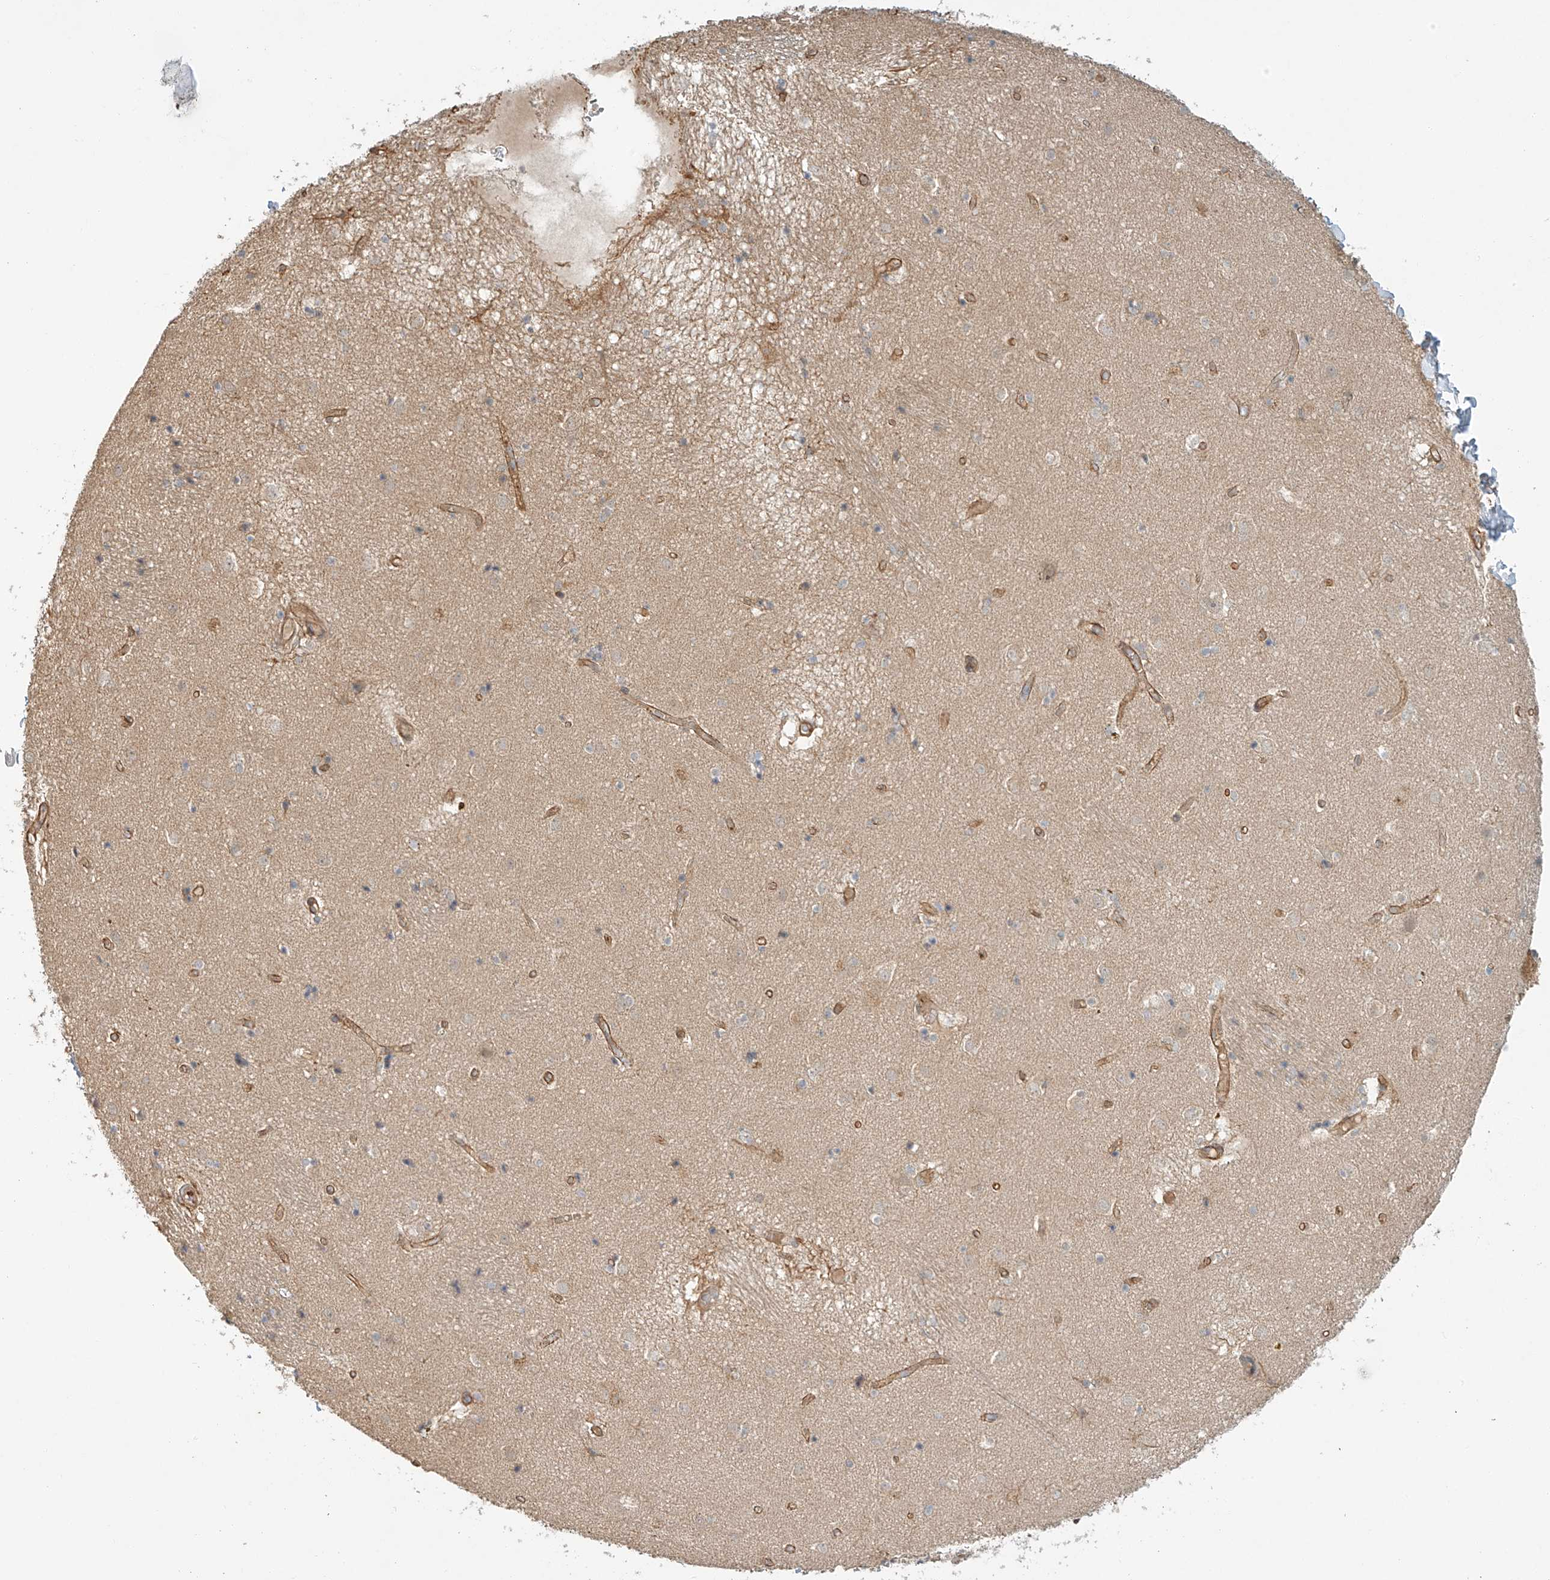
{"staining": {"intensity": "negative", "quantity": "none", "location": "none"}, "tissue": "caudate", "cell_type": "Glial cells", "image_type": "normal", "snomed": [{"axis": "morphology", "description": "Normal tissue, NOS"}, {"axis": "topography", "description": "Lateral ventricle wall"}], "caption": "DAB immunohistochemical staining of benign caudate reveals no significant positivity in glial cells. (DAB (3,3'-diaminobenzidine) immunohistochemistry (IHC), high magnification).", "gene": "CSMD3", "patient": {"sex": "male", "age": 70}}